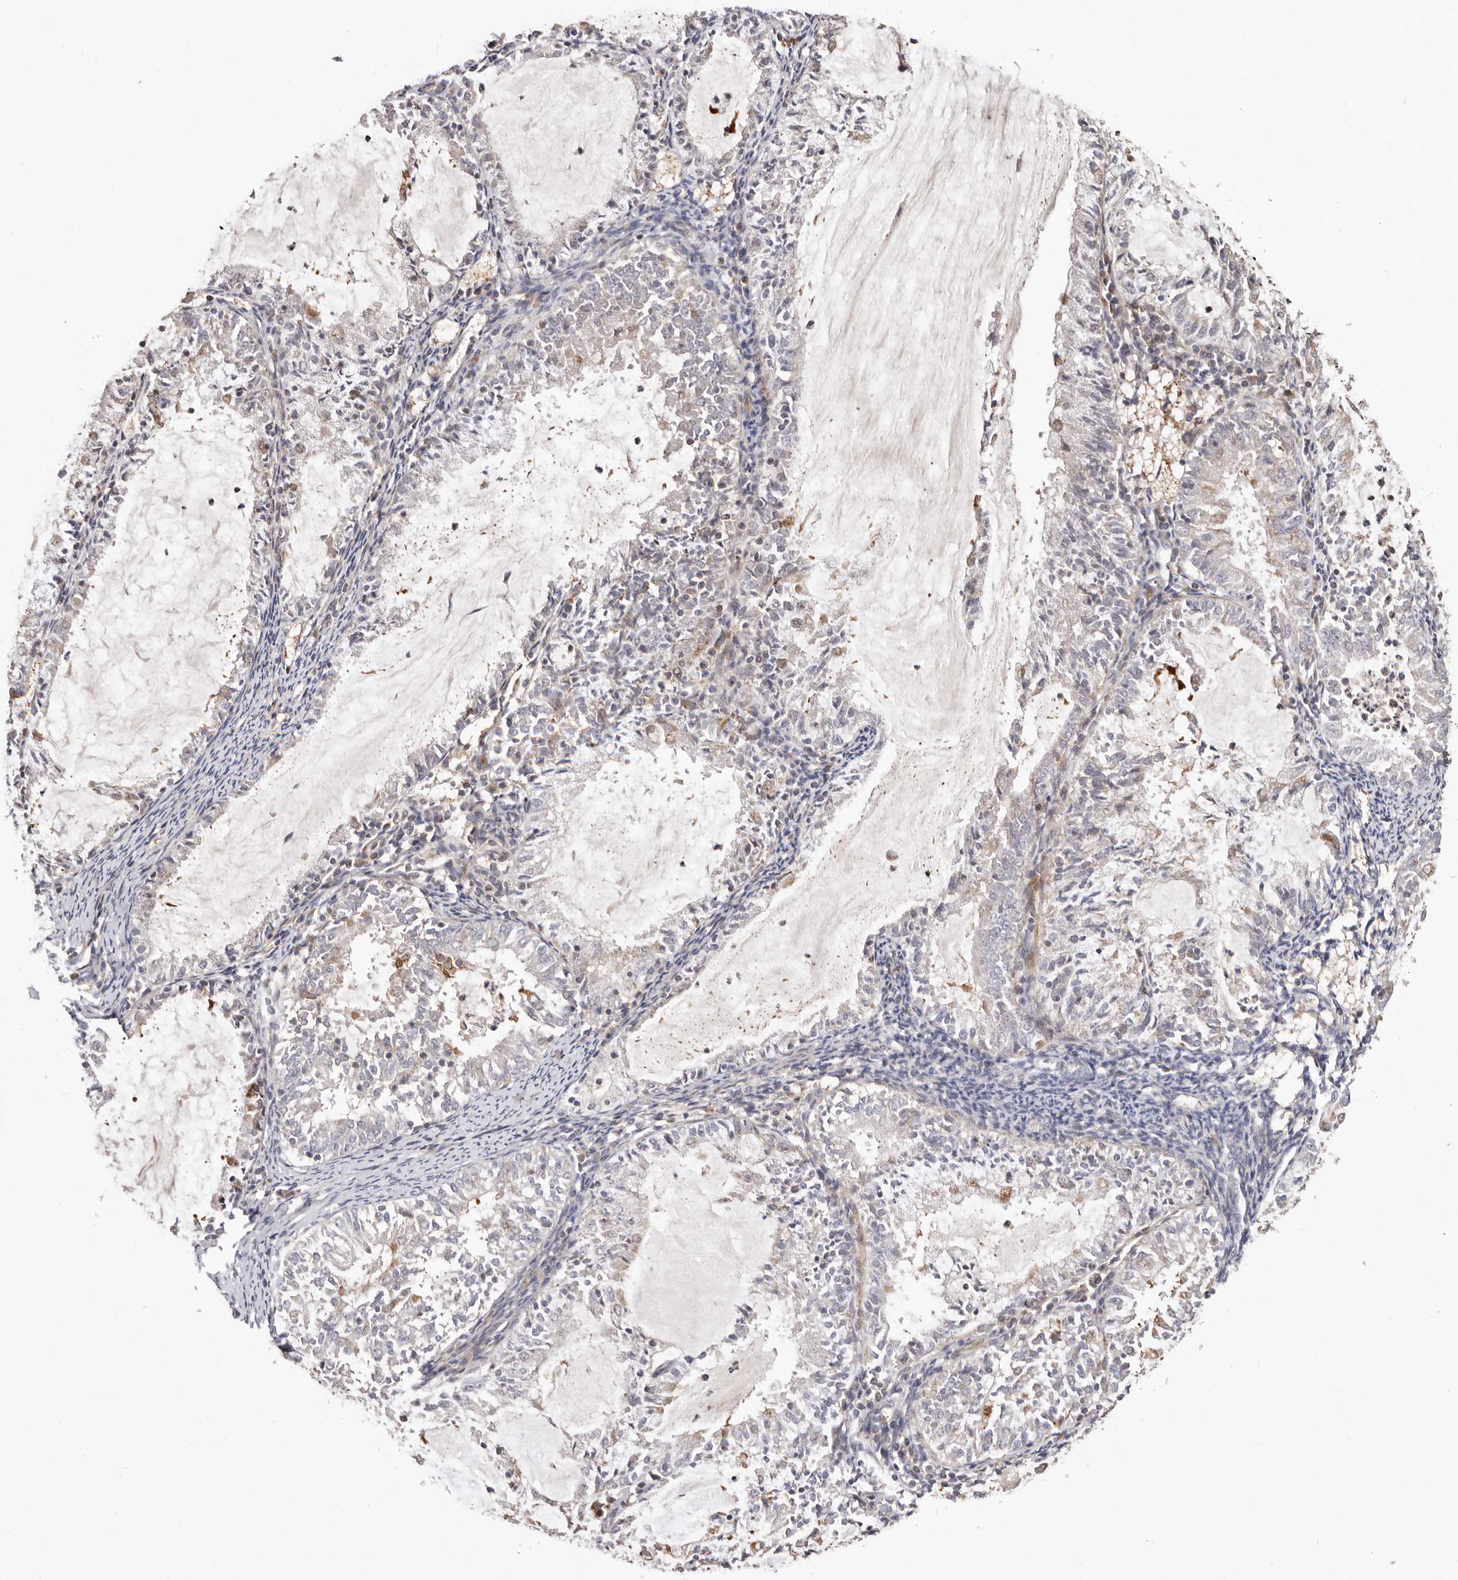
{"staining": {"intensity": "weak", "quantity": "<25%", "location": "cytoplasmic/membranous"}, "tissue": "endometrial cancer", "cell_type": "Tumor cells", "image_type": "cancer", "snomed": [{"axis": "morphology", "description": "Adenocarcinoma, NOS"}, {"axis": "topography", "description": "Endometrium"}], "caption": "Immunohistochemical staining of endometrial adenocarcinoma reveals no significant positivity in tumor cells.", "gene": "SRCAP", "patient": {"sex": "female", "age": 57}}